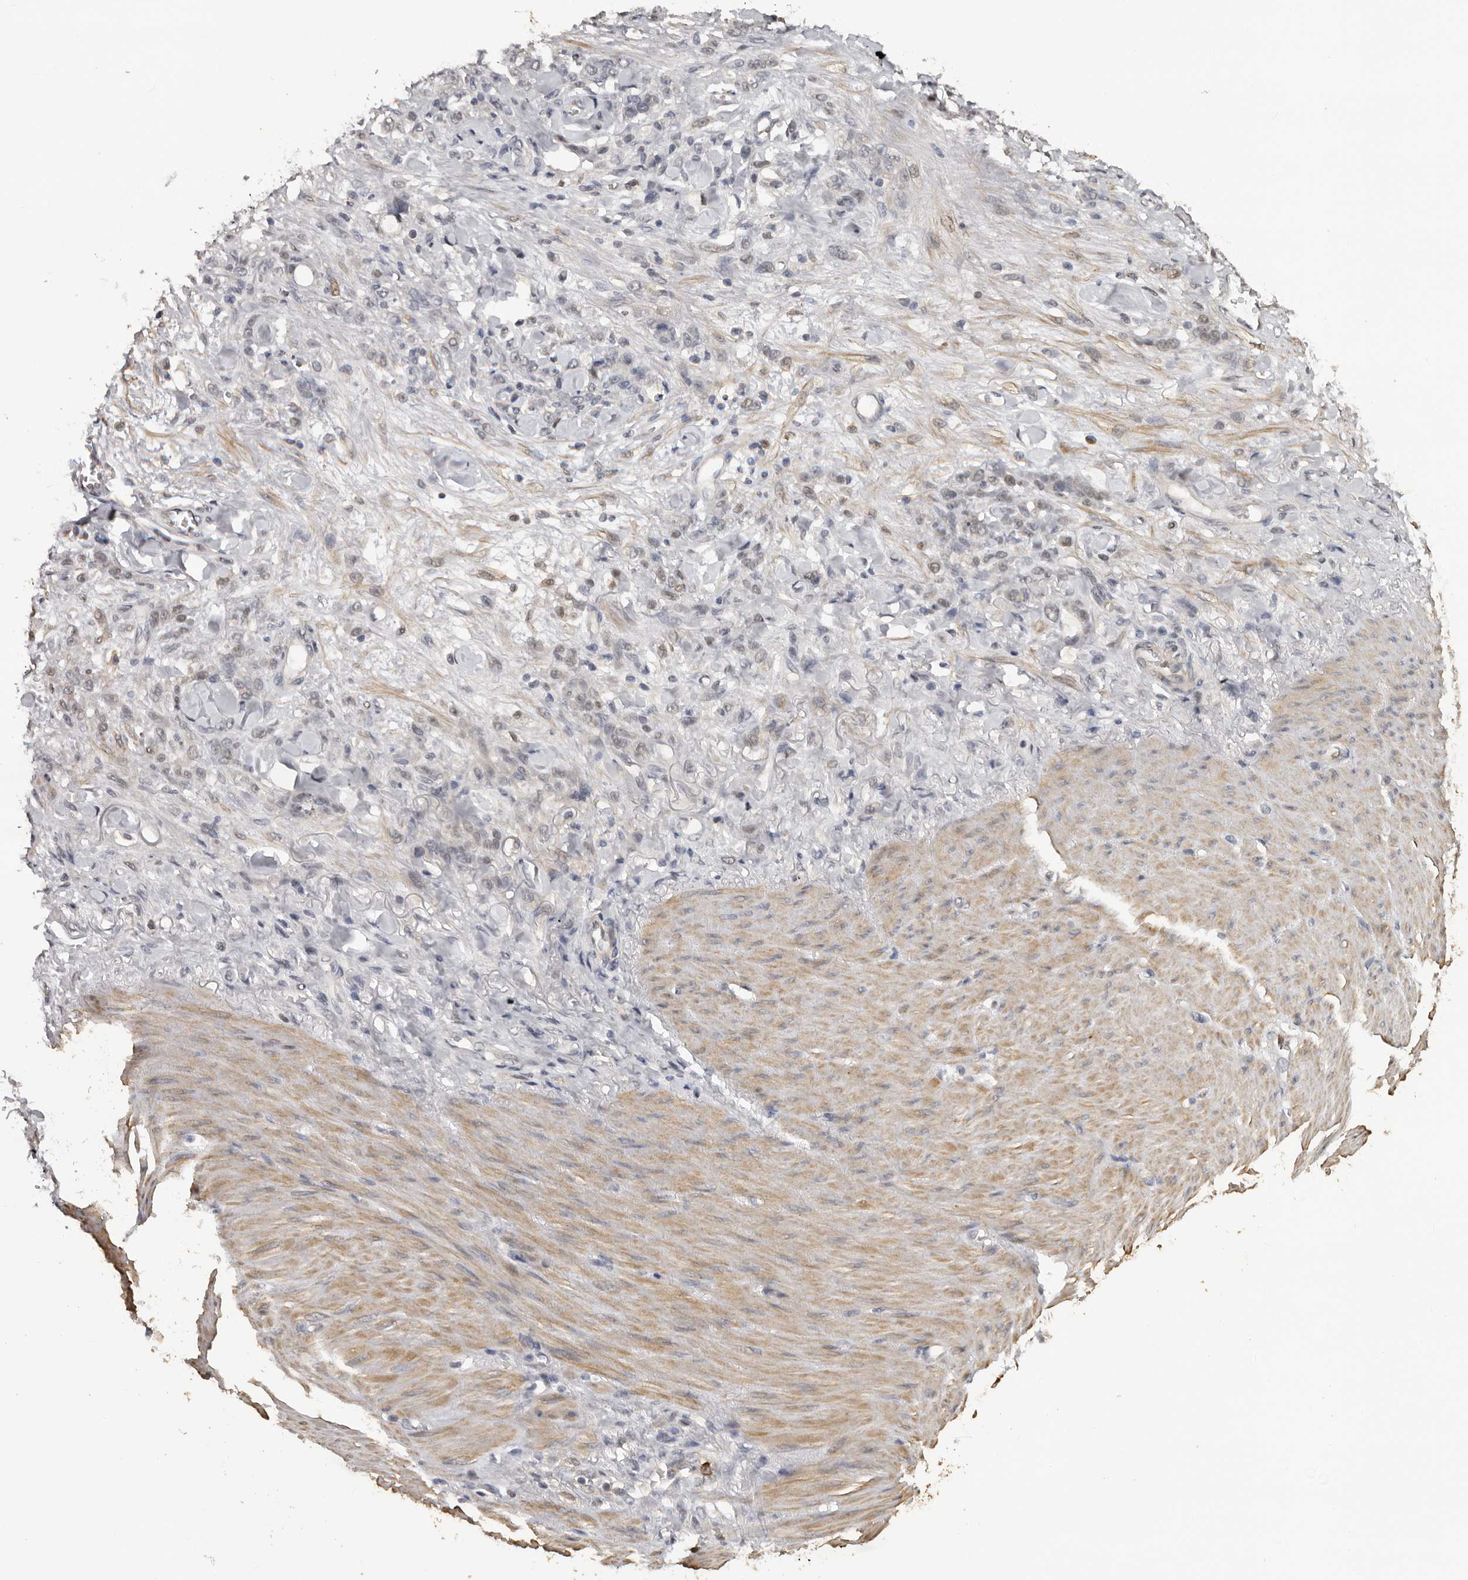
{"staining": {"intensity": "negative", "quantity": "none", "location": "none"}, "tissue": "stomach cancer", "cell_type": "Tumor cells", "image_type": "cancer", "snomed": [{"axis": "morphology", "description": "Normal tissue, NOS"}, {"axis": "morphology", "description": "Adenocarcinoma, NOS"}, {"axis": "topography", "description": "Stomach"}], "caption": "High power microscopy histopathology image of an IHC image of stomach adenocarcinoma, revealing no significant expression in tumor cells. (Stains: DAB IHC with hematoxylin counter stain, Microscopy: brightfield microscopy at high magnification).", "gene": "KIF2B", "patient": {"sex": "male", "age": 82}}